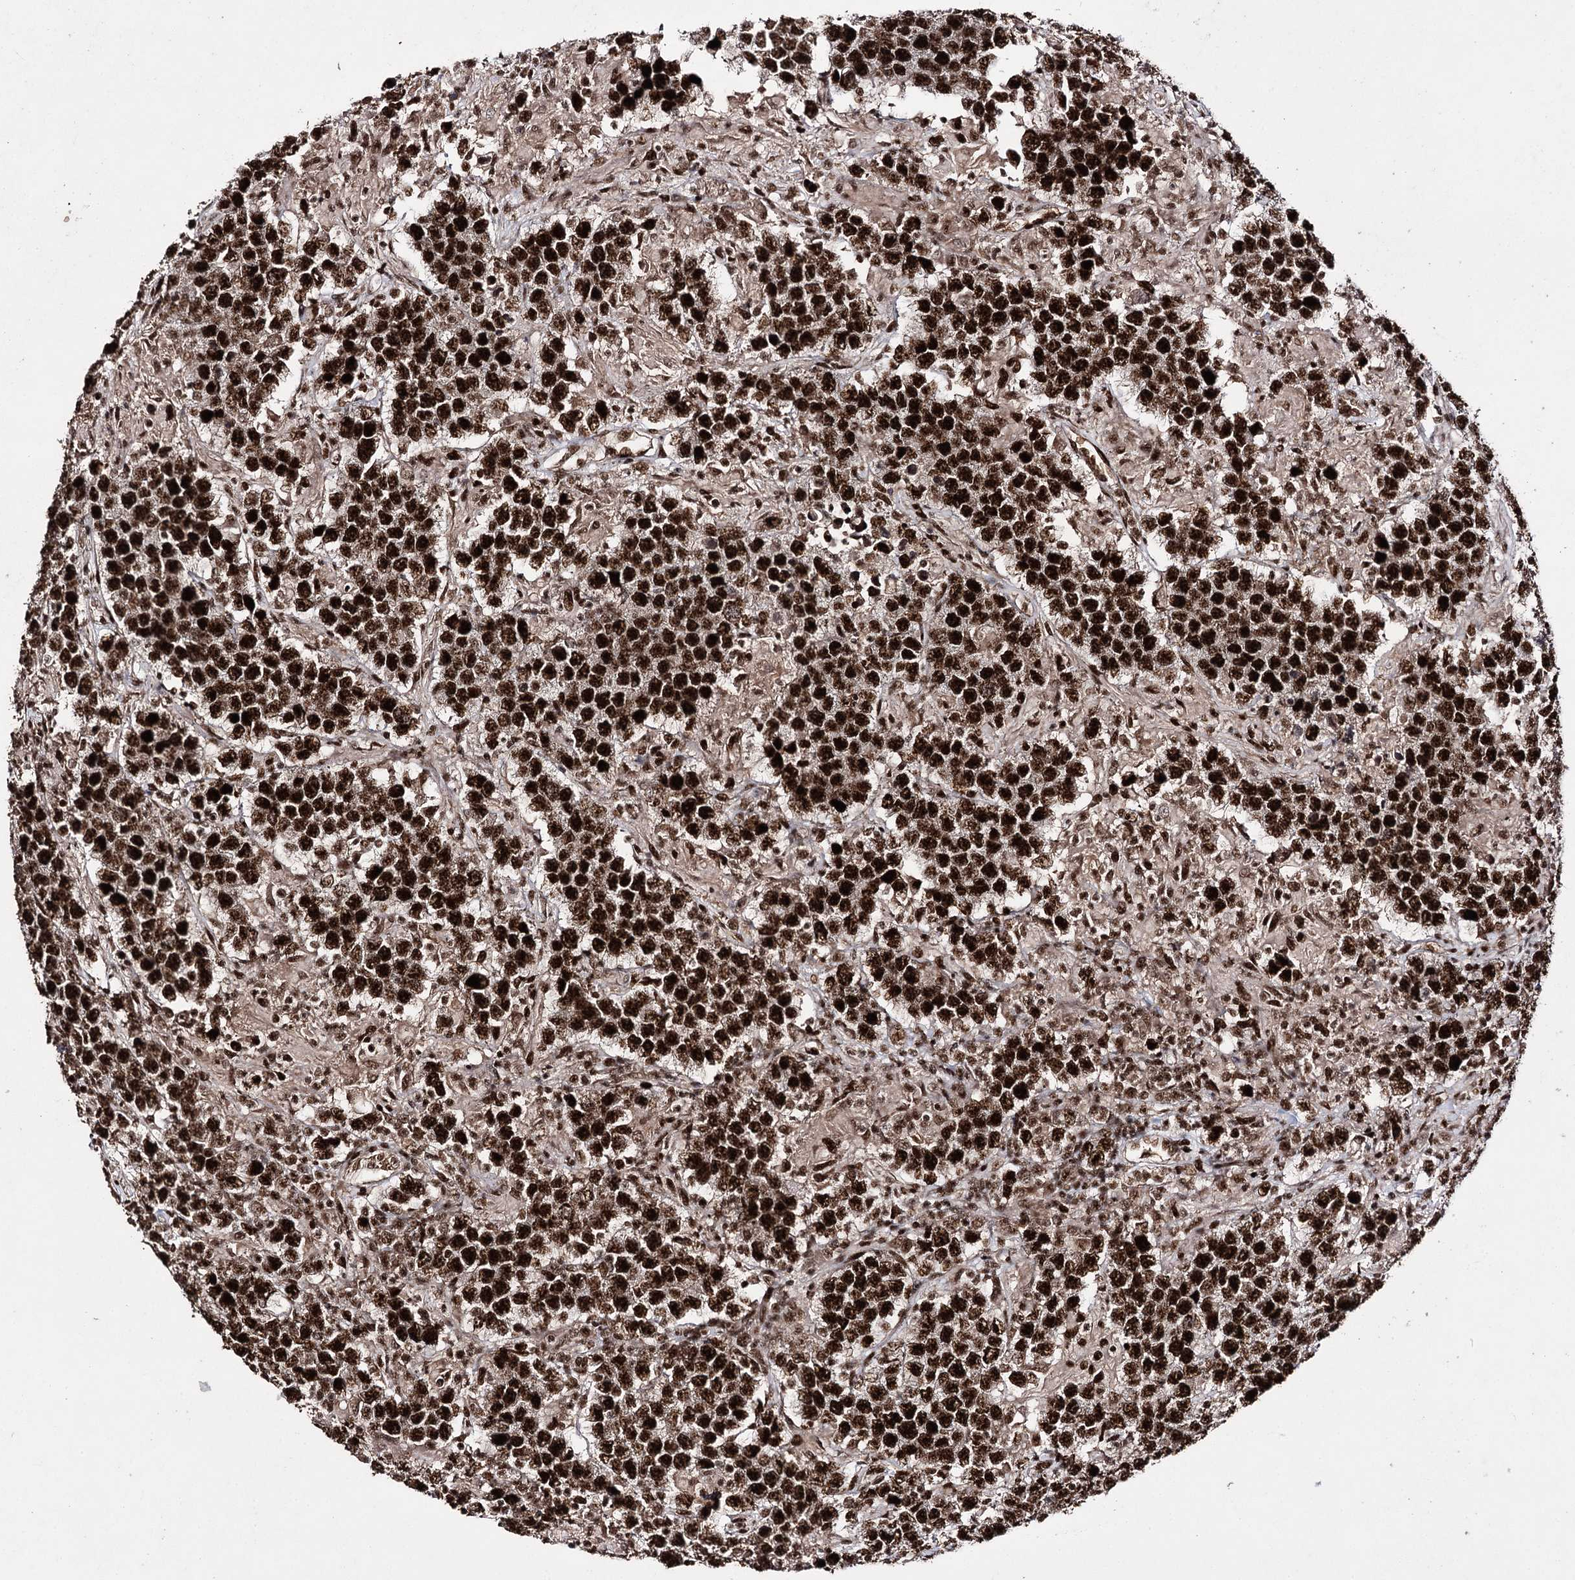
{"staining": {"intensity": "strong", "quantity": ">75%", "location": "nuclear"}, "tissue": "testis cancer", "cell_type": "Tumor cells", "image_type": "cancer", "snomed": [{"axis": "morphology", "description": "Normal tissue, NOS"}, {"axis": "morphology", "description": "Urothelial carcinoma, High grade"}, {"axis": "morphology", "description": "Seminoma, NOS"}, {"axis": "morphology", "description": "Carcinoma, Embryonal, NOS"}, {"axis": "topography", "description": "Urinary bladder"}, {"axis": "topography", "description": "Testis"}], "caption": "Testis embryonal carcinoma stained with a protein marker exhibits strong staining in tumor cells.", "gene": "PRPF40A", "patient": {"sex": "male", "age": 41}}